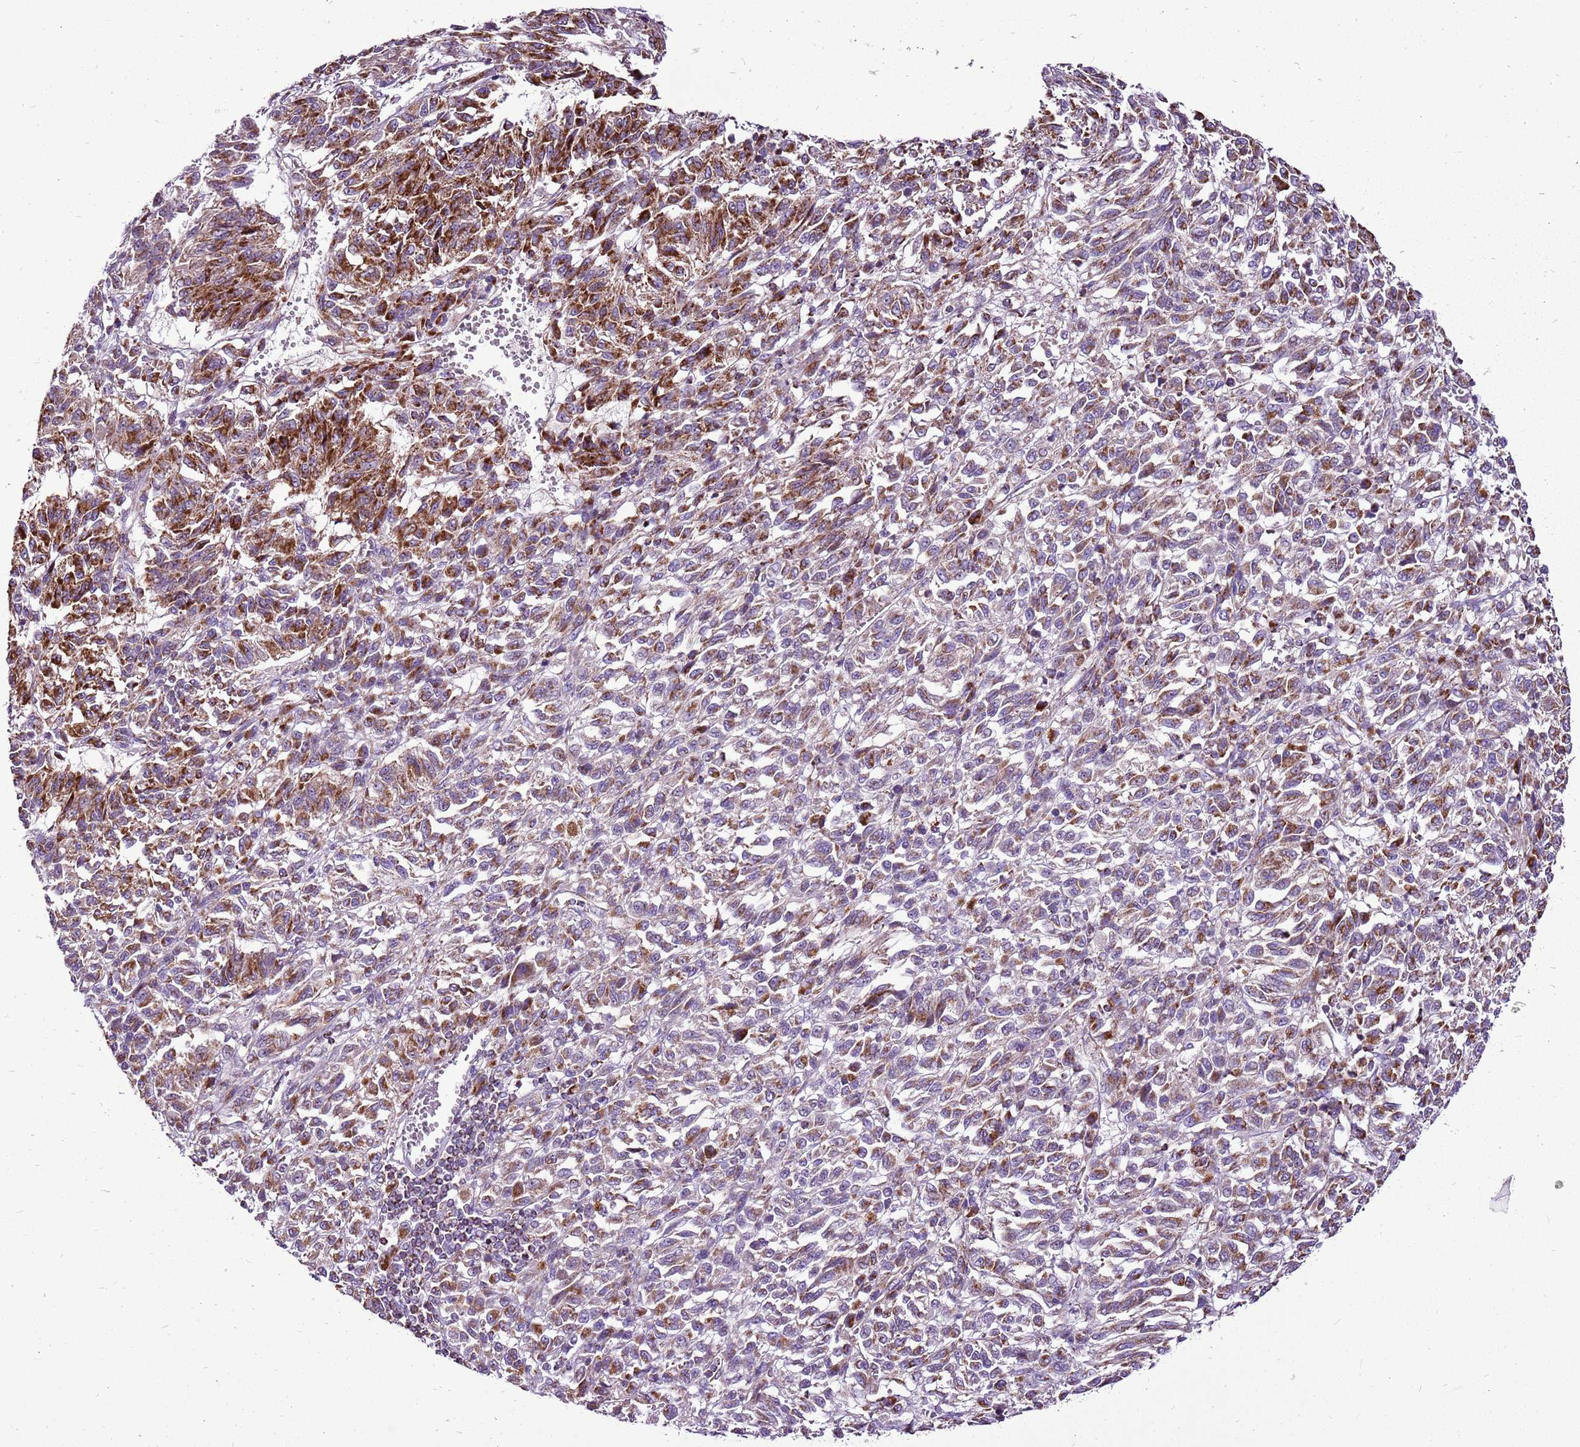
{"staining": {"intensity": "moderate", "quantity": ">75%", "location": "cytoplasmic/membranous"}, "tissue": "melanoma", "cell_type": "Tumor cells", "image_type": "cancer", "snomed": [{"axis": "morphology", "description": "Malignant melanoma, Metastatic site"}, {"axis": "topography", "description": "Lung"}], "caption": "Immunohistochemical staining of malignant melanoma (metastatic site) reveals moderate cytoplasmic/membranous protein staining in approximately >75% of tumor cells.", "gene": "GCDH", "patient": {"sex": "male", "age": 64}}